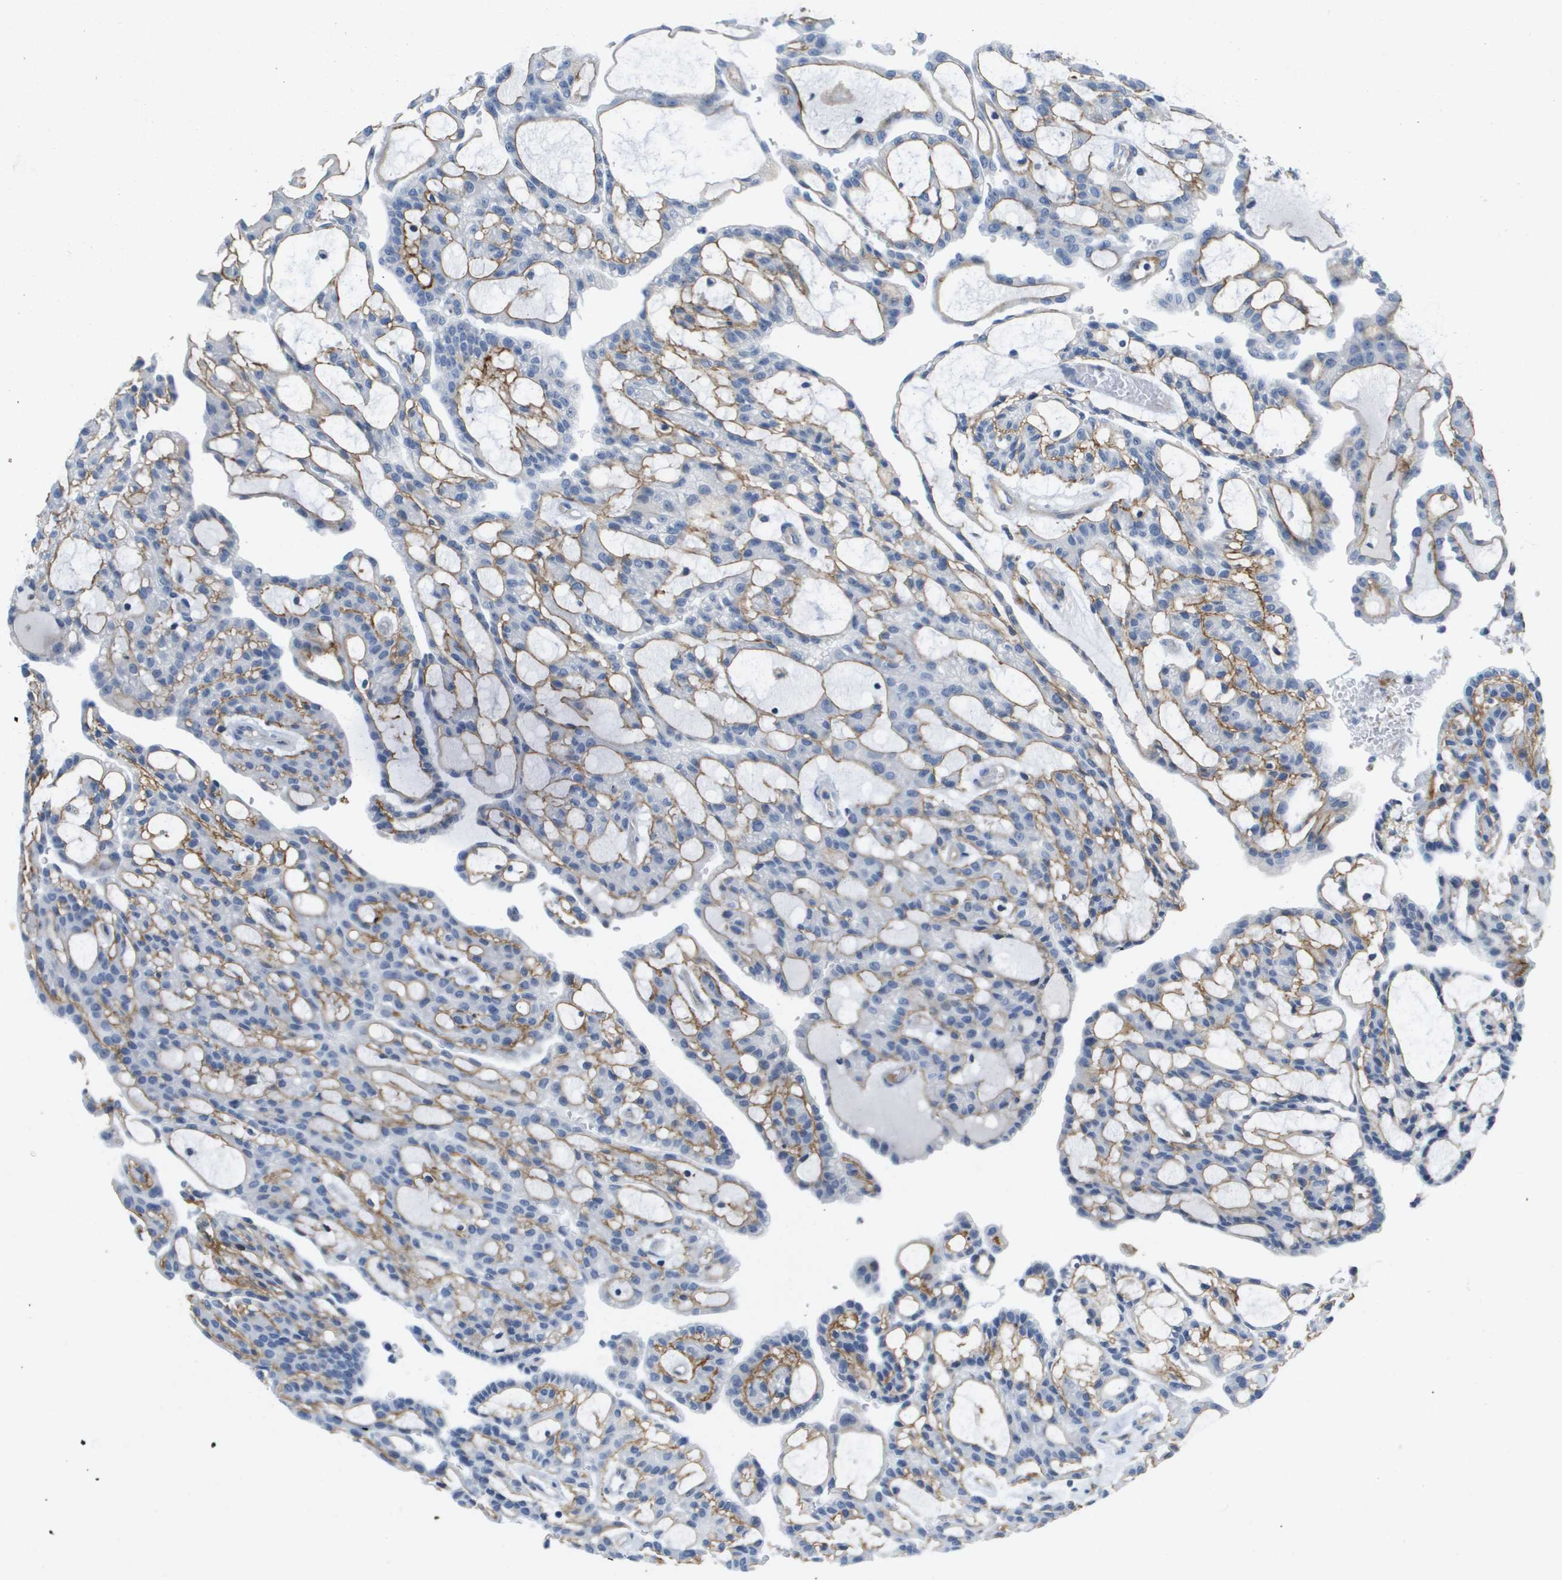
{"staining": {"intensity": "negative", "quantity": "none", "location": "none"}, "tissue": "renal cancer", "cell_type": "Tumor cells", "image_type": "cancer", "snomed": [{"axis": "morphology", "description": "Adenocarcinoma, NOS"}, {"axis": "topography", "description": "Kidney"}], "caption": "This photomicrograph is of renal cancer (adenocarcinoma) stained with immunohistochemistry to label a protein in brown with the nuclei are counter-stained blue. There is no staining in tumor cells. Nuclei are stained in blue.", "gene": "ITGA6", "patient": {"sex": "male", "age": 63}}